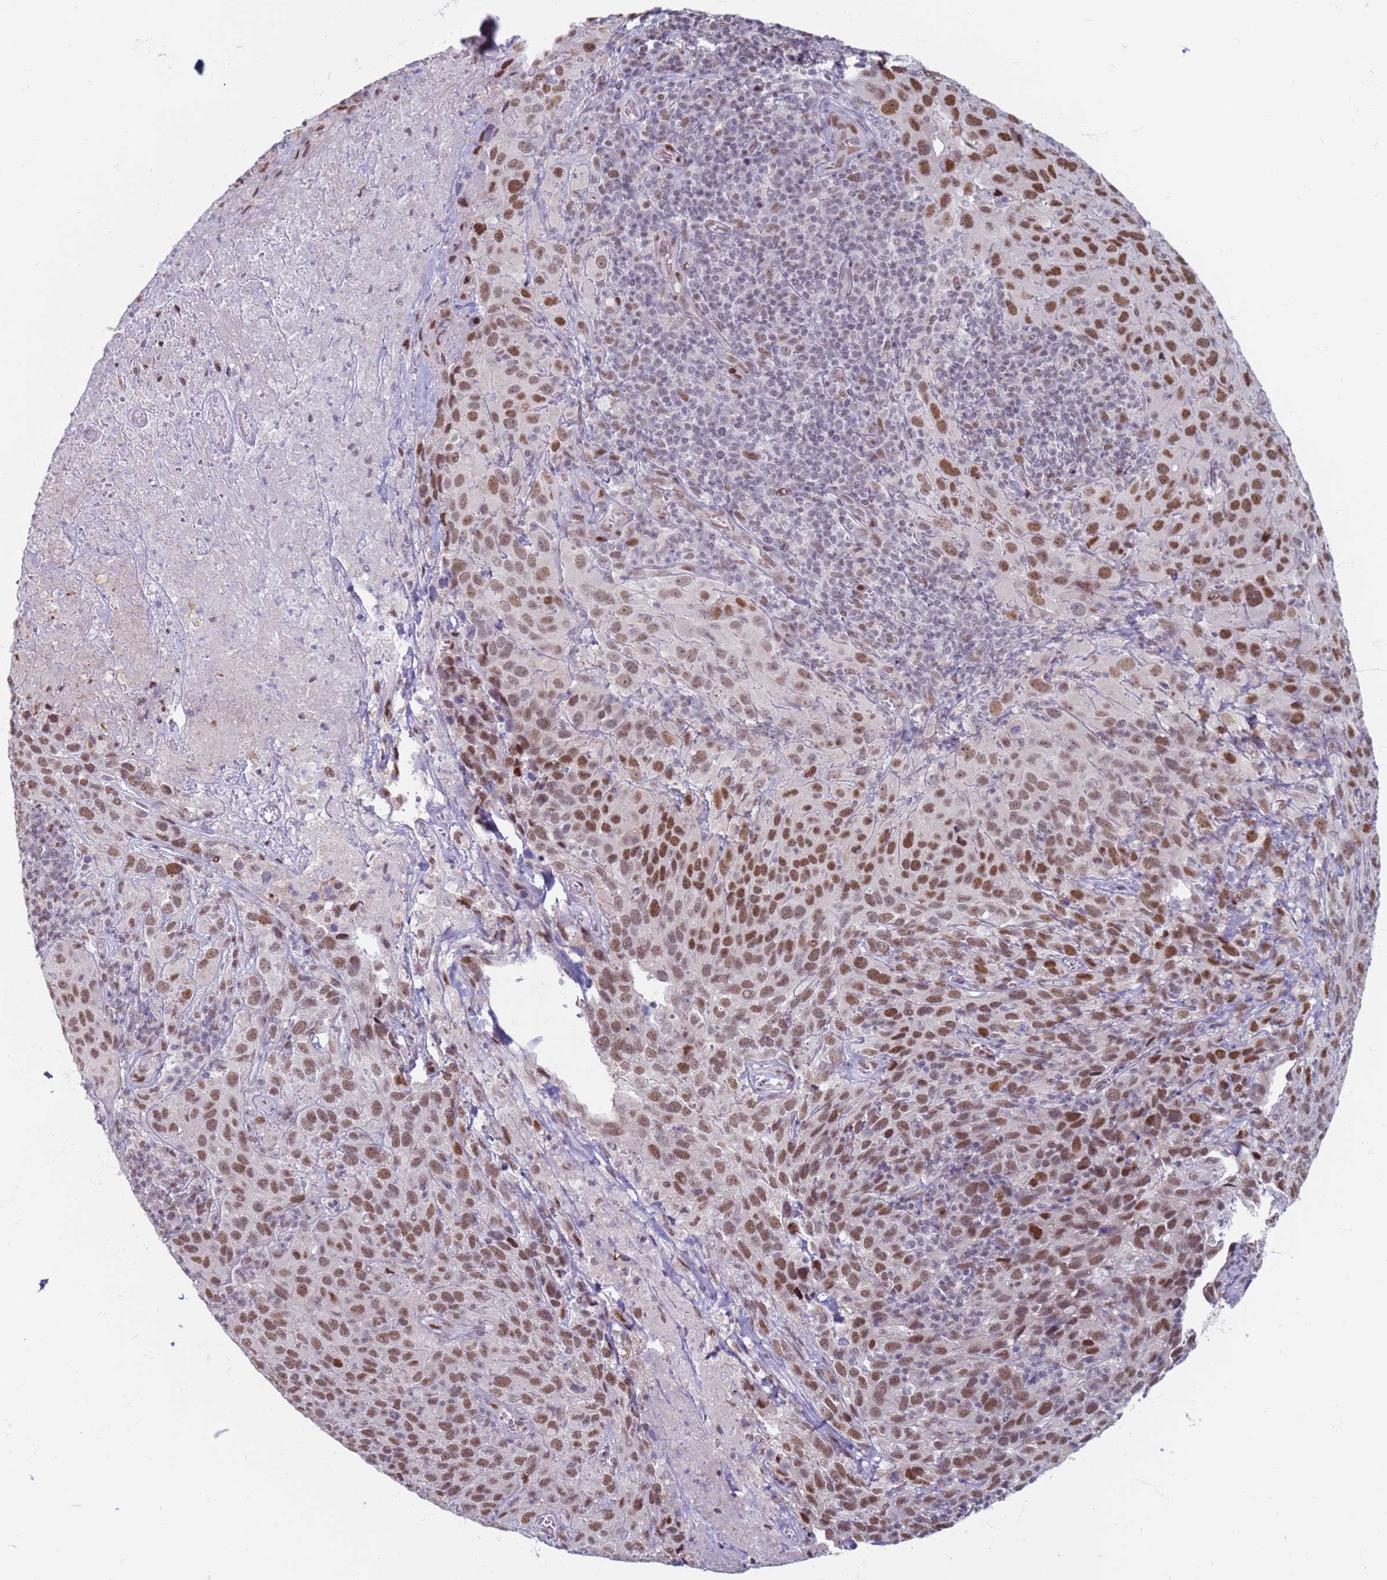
{"staining": {"intensity": "moderate", "quantity": ">75%", "location": "nuclear"}, "tissue": "cervical cancer", "cell_type": "Tumor cells", "image_type": "cancer", "snomed": [{"axis": "morphology", "description": "Squamous cell carcinoma, NOS"}, {"axis": "topography", "description": "Cervix"}], "caption": "Brown immunohistochemical staining in squamous cell carcinoma (cervical) demonstrates moderate nuclear positivity in approximately >75% of tumor cells. The staining is performed using DAB brown chromogen to label protein expression. The nuclei are counter-stained blue using hematoxylin.", "gene": "SAE1", "patient": {"sex": "female", "age": 51}}